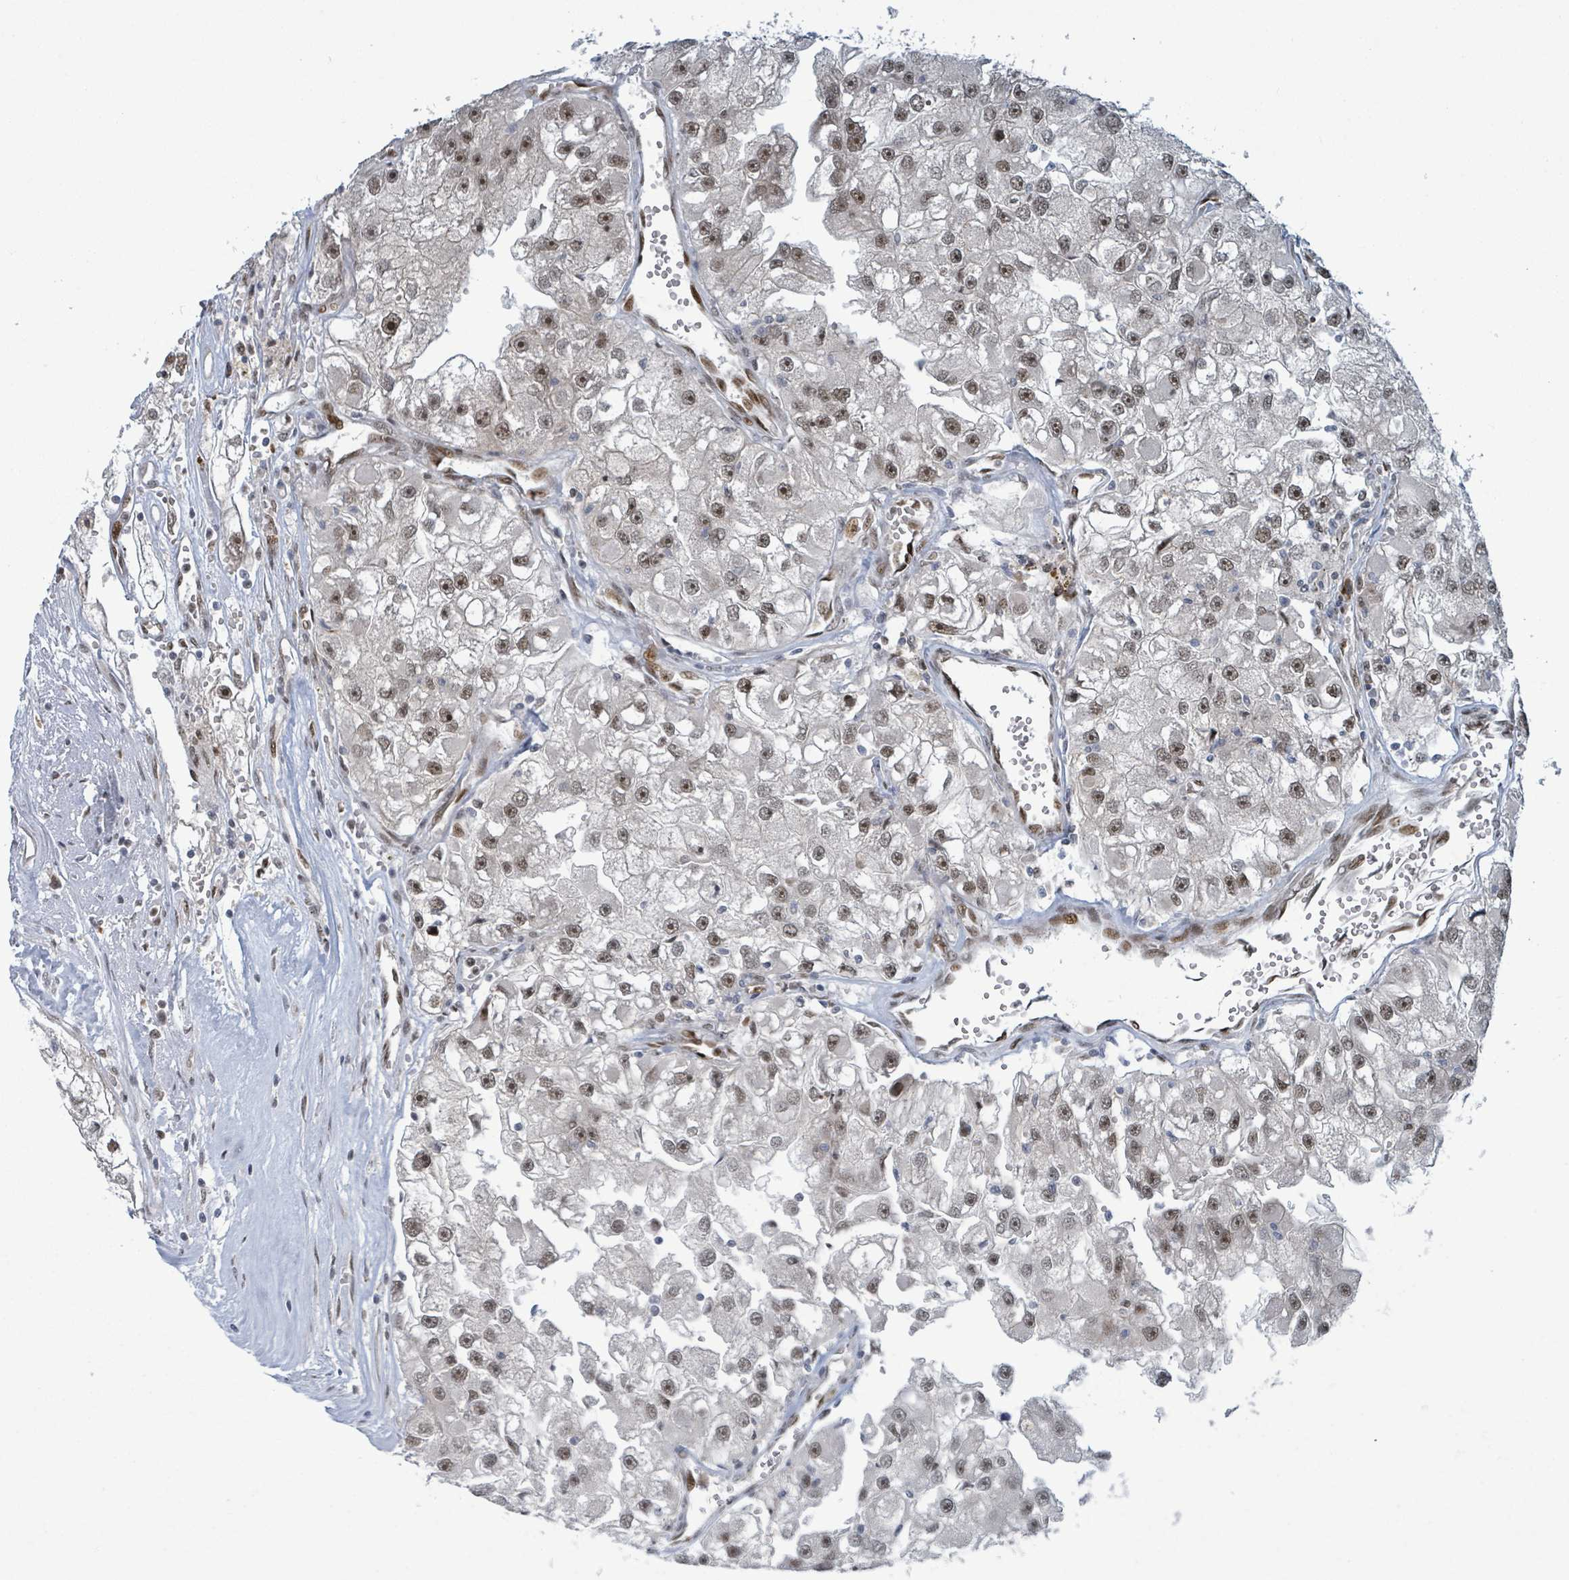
{"staining": {"intensity": "moderate", "quantity": ">75%", "location": "nuclear"}, "tissue": "renal cancer", "cell_type": "Tumor cells", "image_type": "cancer", "snomed": [{"axis": "morphology", "description": "Adenocarcinoma, NOS"}, {"axis": "topography", "description": "Kidney"}], "caption": "Brown immunohistochemical staining in human renal cancer (adenocarcinoma) shows moderate nuclear expression in about >75% of tumor cells.", "gene": "KLF3", "patient": {"sex": "male", "age": 63}}